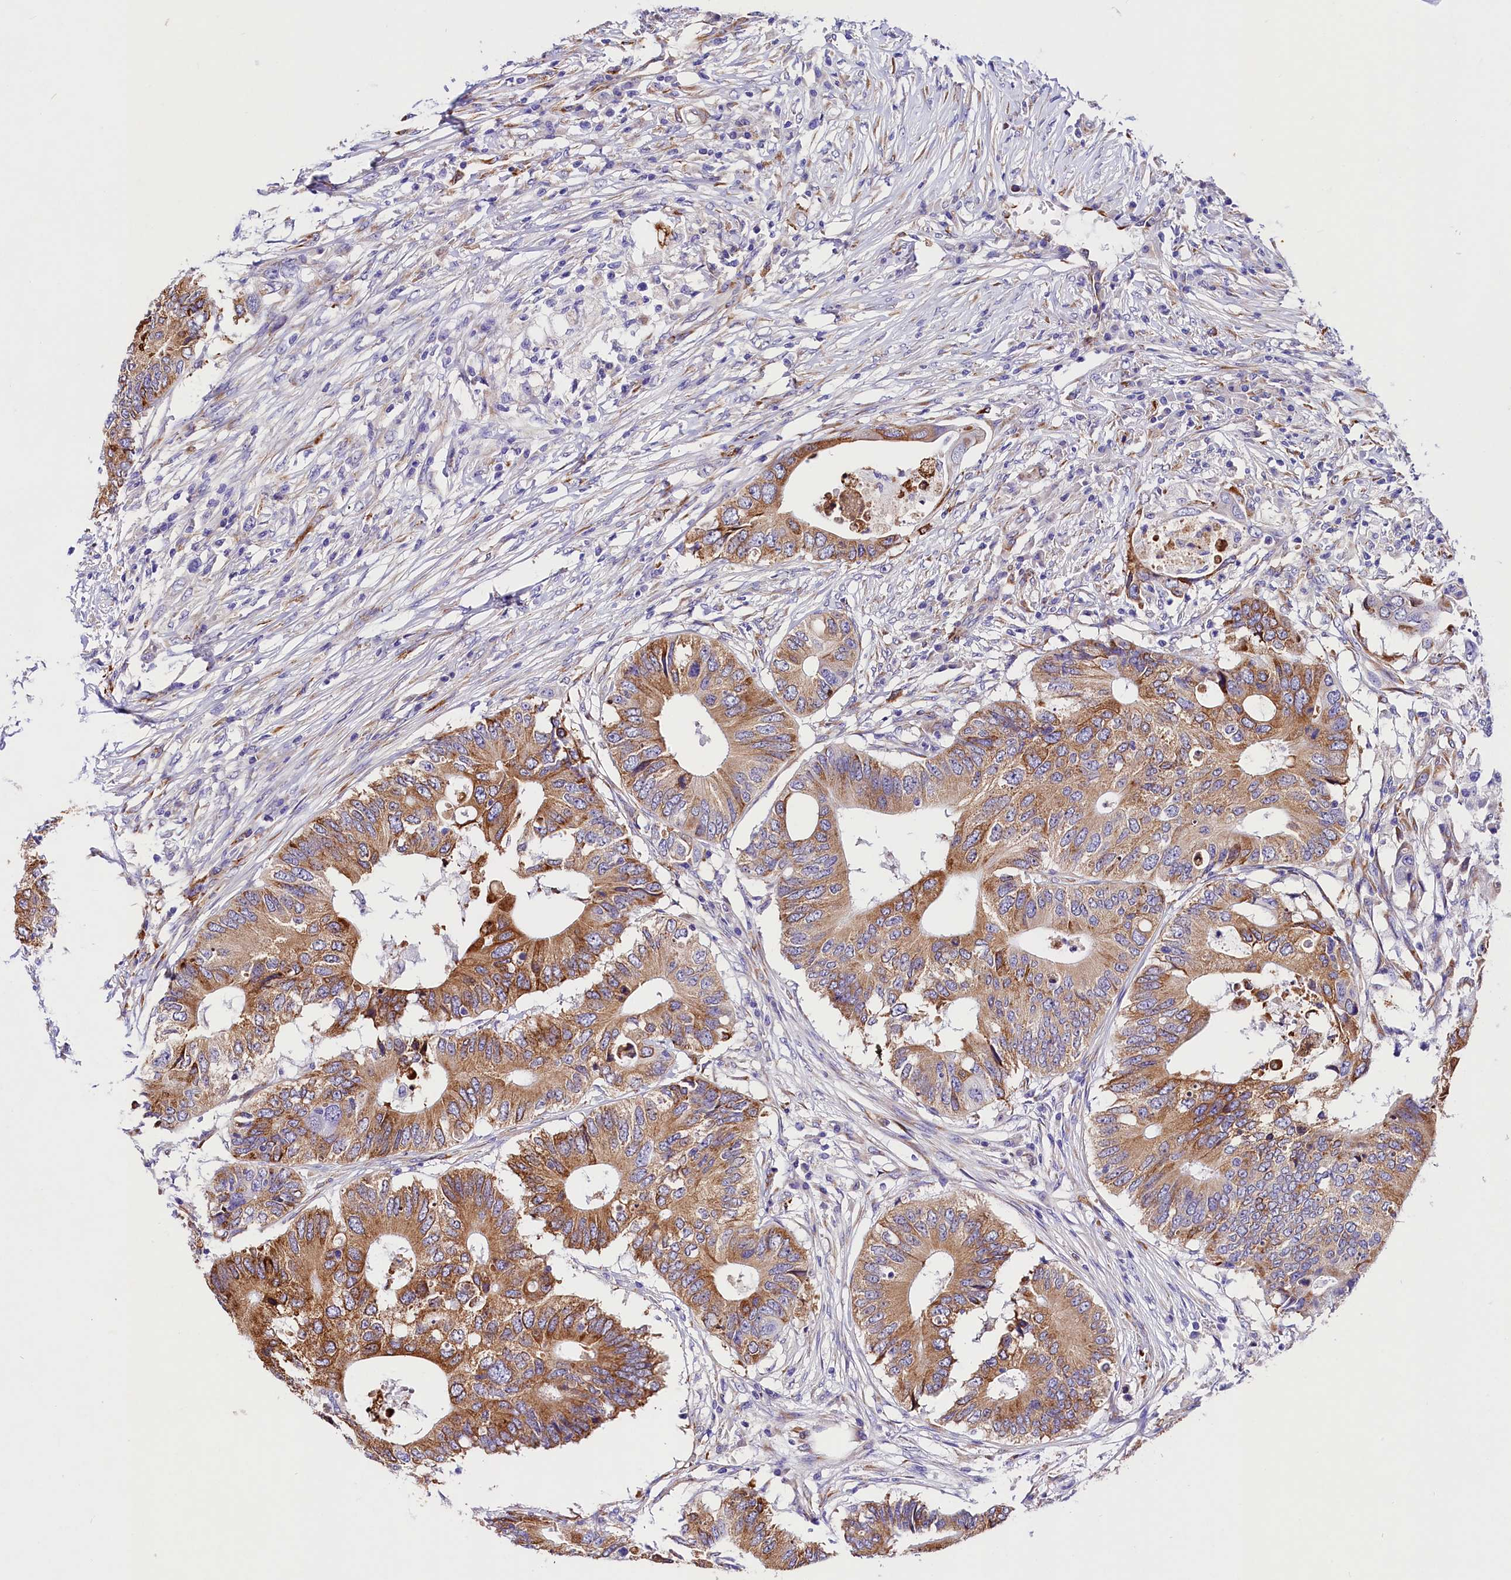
{"staining": {"intensity": "moderate", "quantity": ">75%", "location": "cytoplasmic/membranous"}, "tissue": "colorectal cancer", "cell_type": "Tumor cells", "image_type": "cancer", "snomed": [{"axis": "morphology", "description": "Adenocarcinoma, NOS"}, {"axis": "topography", "description": "Colon"}], "caption": "Moderate cytoplasmic/membranous positivity is seen in about >75% of tumor cells in colorectal cancer (adenocarcinoma).", "gene": "ITGA1", "patient": {"sex": "male", "age": 71}}